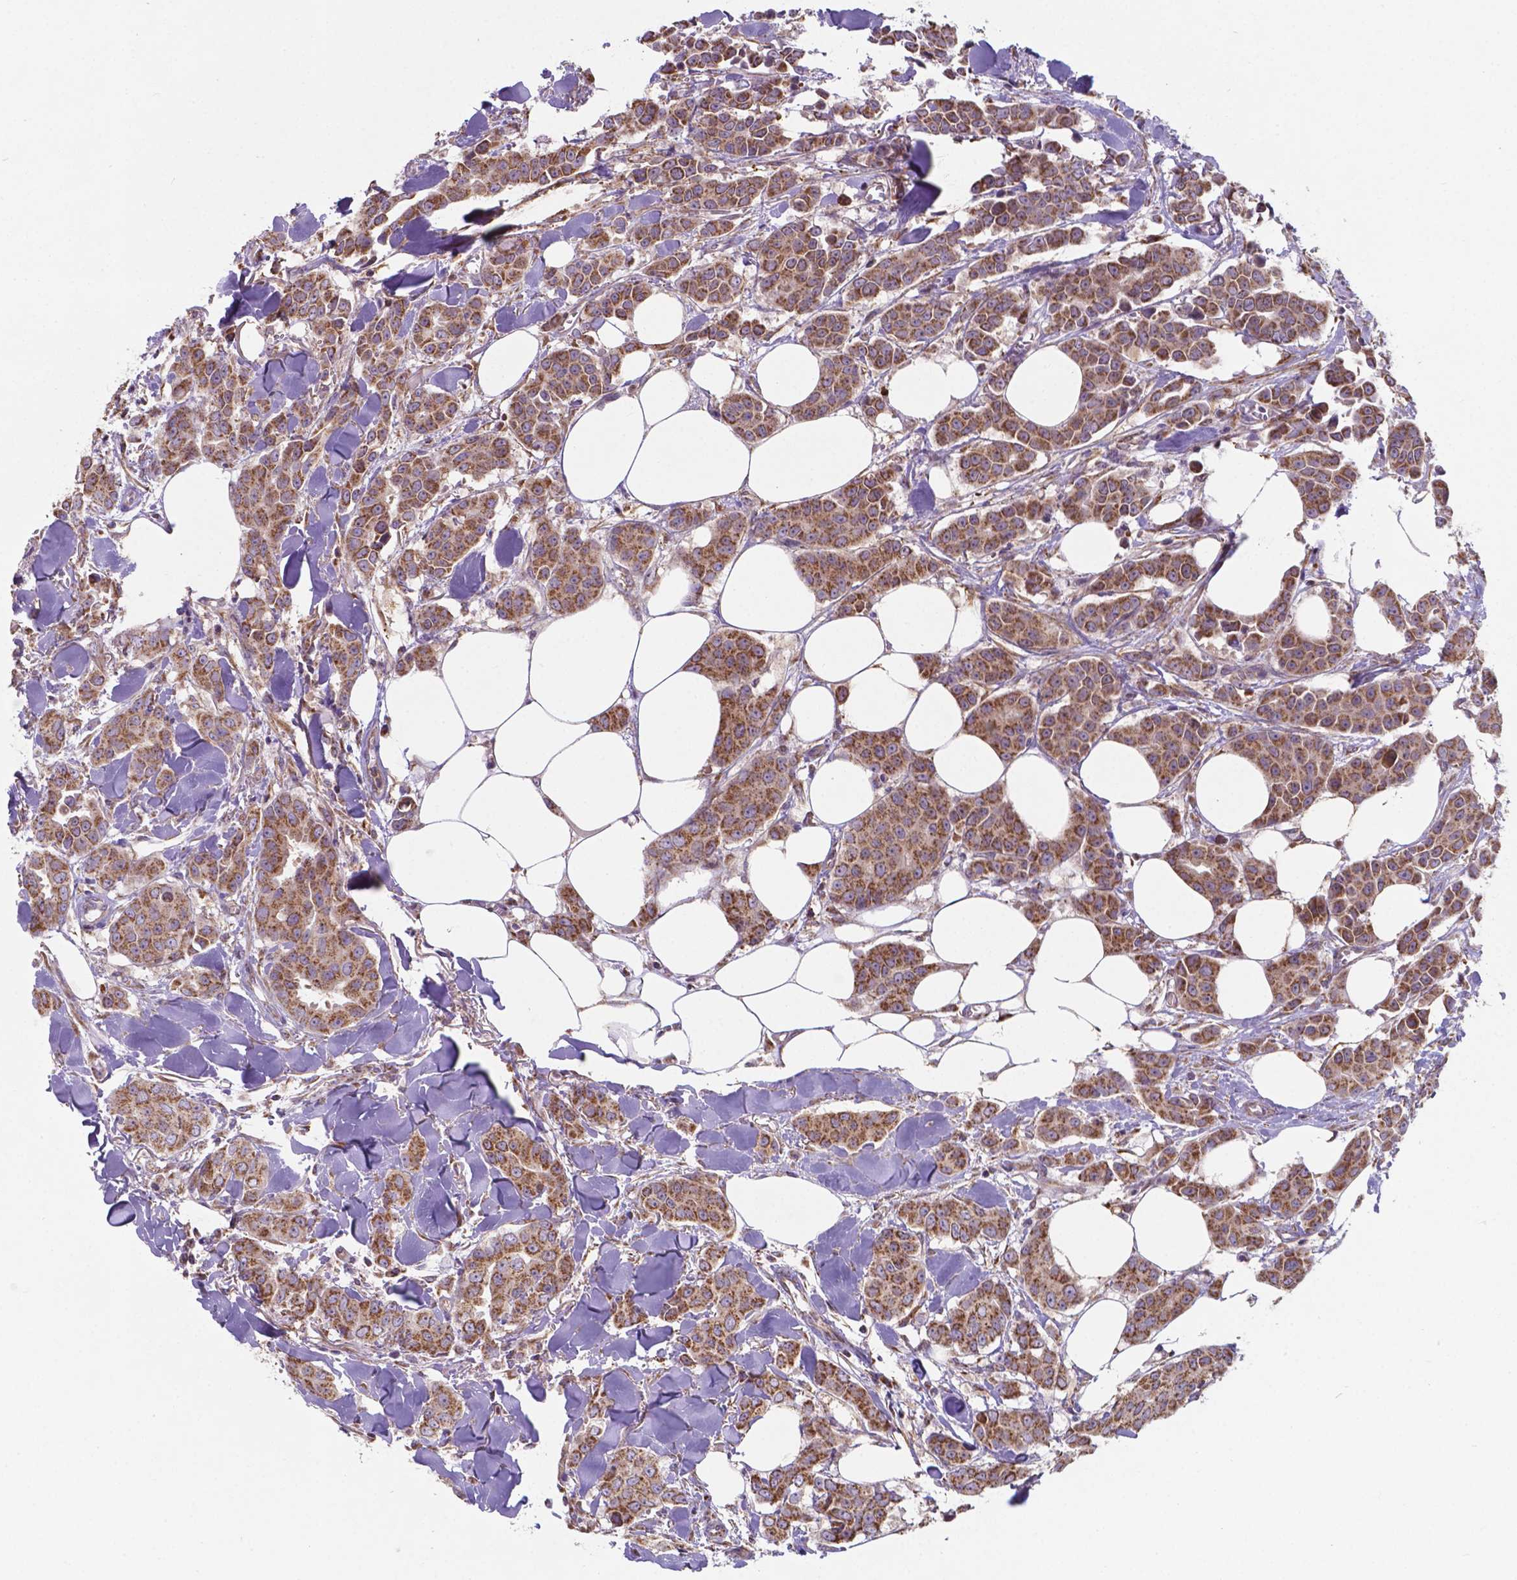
{"staining": {"intensity": "moderate", "quantity": ">75%", "location": "cytoplasmic/membranous"}, "tissue": "breast cancer", "cell_type": "Tumor cells", "image_type": "cancer", "snomed": [{"axis": "morphology", "description": "Duct carcinoma"}, {"axis": "topography", "description": "Breast"}], "caption": "Tumor cells demonstrate moderate cytoplasmic/membranous positivity in about >75% of cells in breast cancer.", "gene": "FAM114A1", "patient": {"sex": "female", "age": 94}}